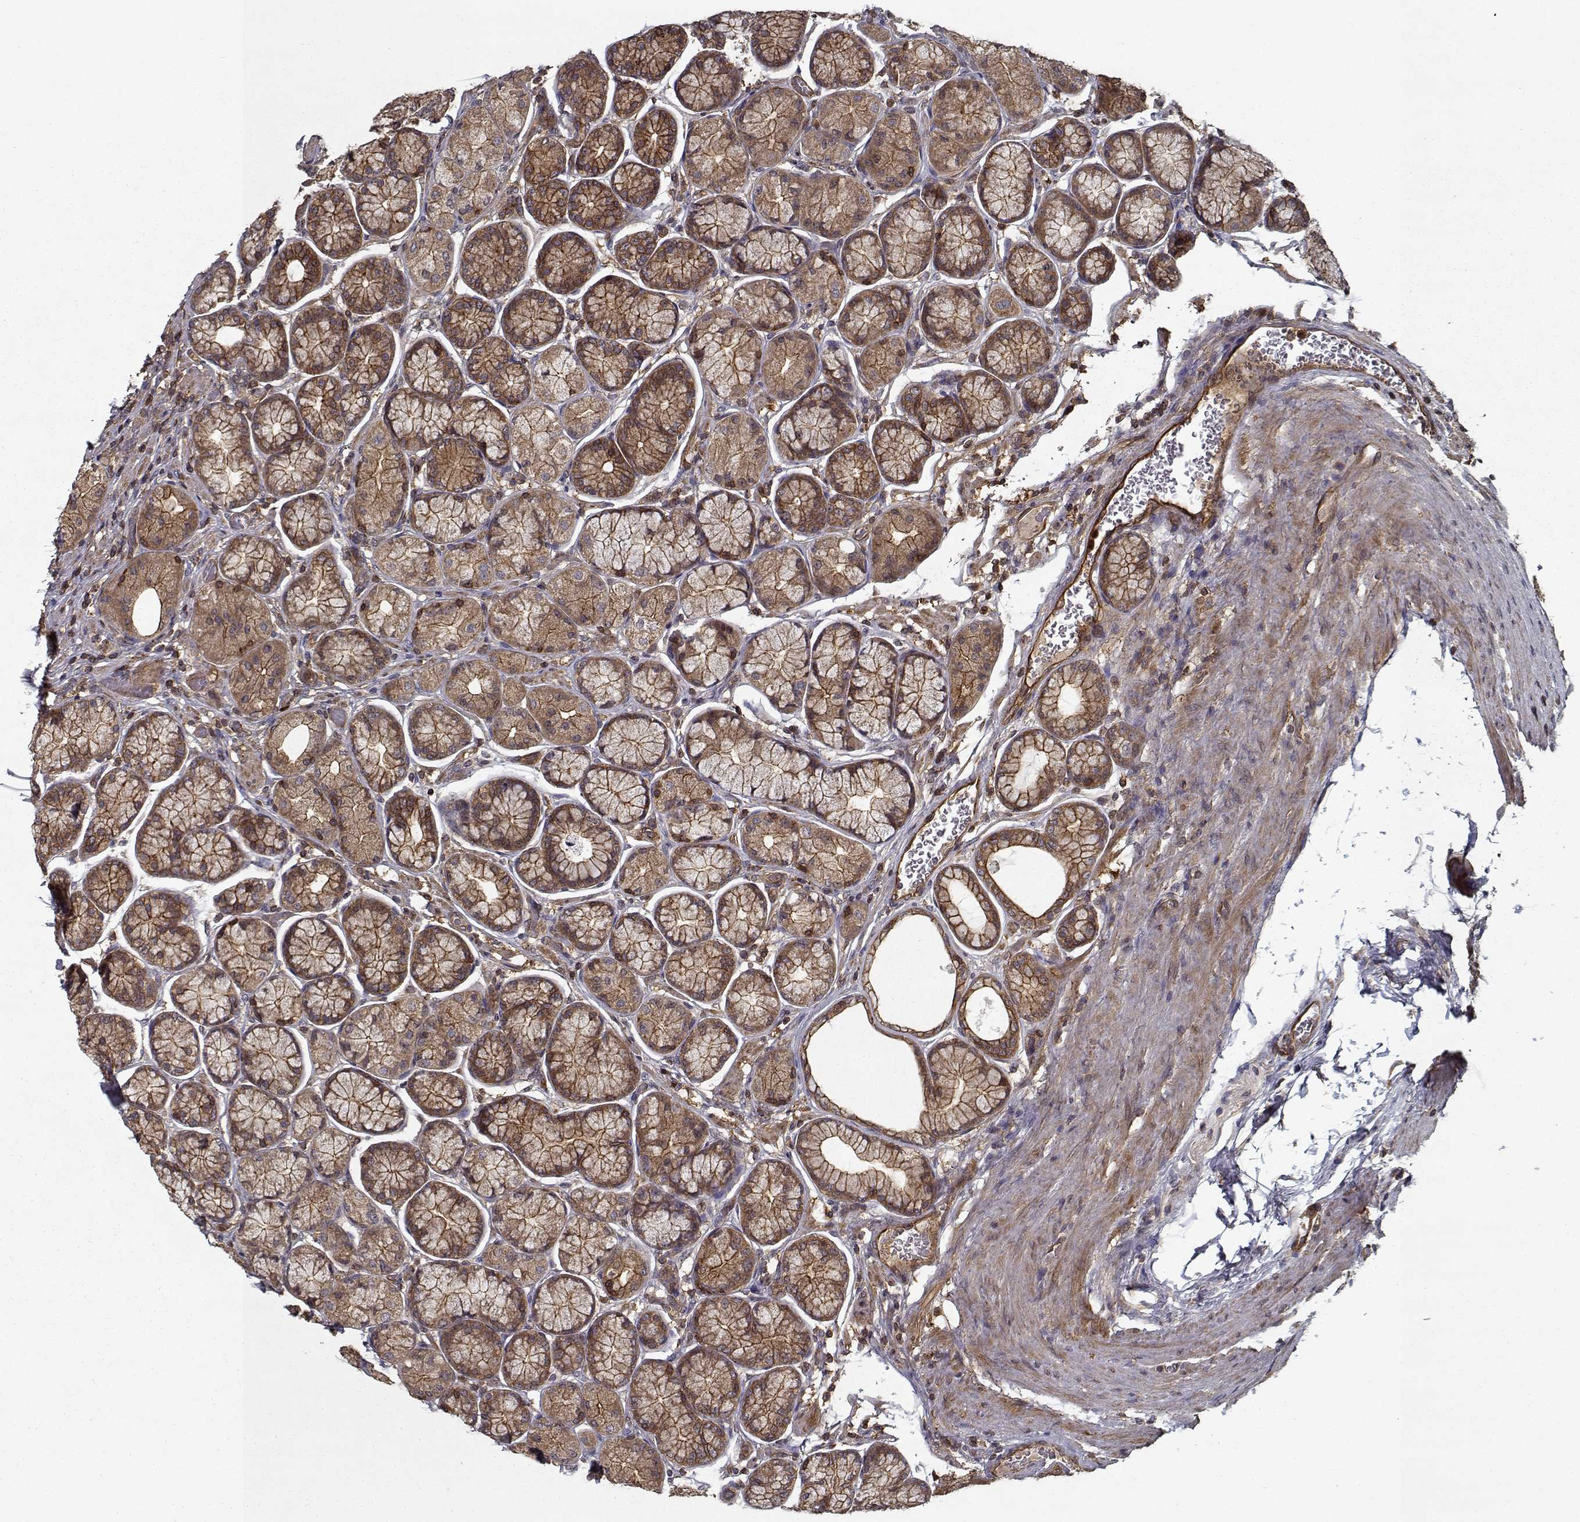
{"staining": {"intensity": "moderate", "quantity": ">75%", "location": "cytoplasmic/membranous"}, "tissue": "stomach", "cell_type": "Glandular cells", "image_type": "normal", "snomed": [{"axis": "morphology", "description": "Normal tissue, NOS"}, {"axis": "morphology", "description": "Adenocarcinoma, NOS"}, {"axis": "morphology", "description": "Adenocarcinoma, High grade"}, {"axis": "topography", "description": "Stomach, upper"}, {"axis": "topography", "description": "Stomach"}], "caption": "Normal stomach displays moderate cytoplasmic/membranous expression in approximately >75% of glandular cells.", "gene": "PPP1R12A", "patient": {"sex": "female", "age": 65}}